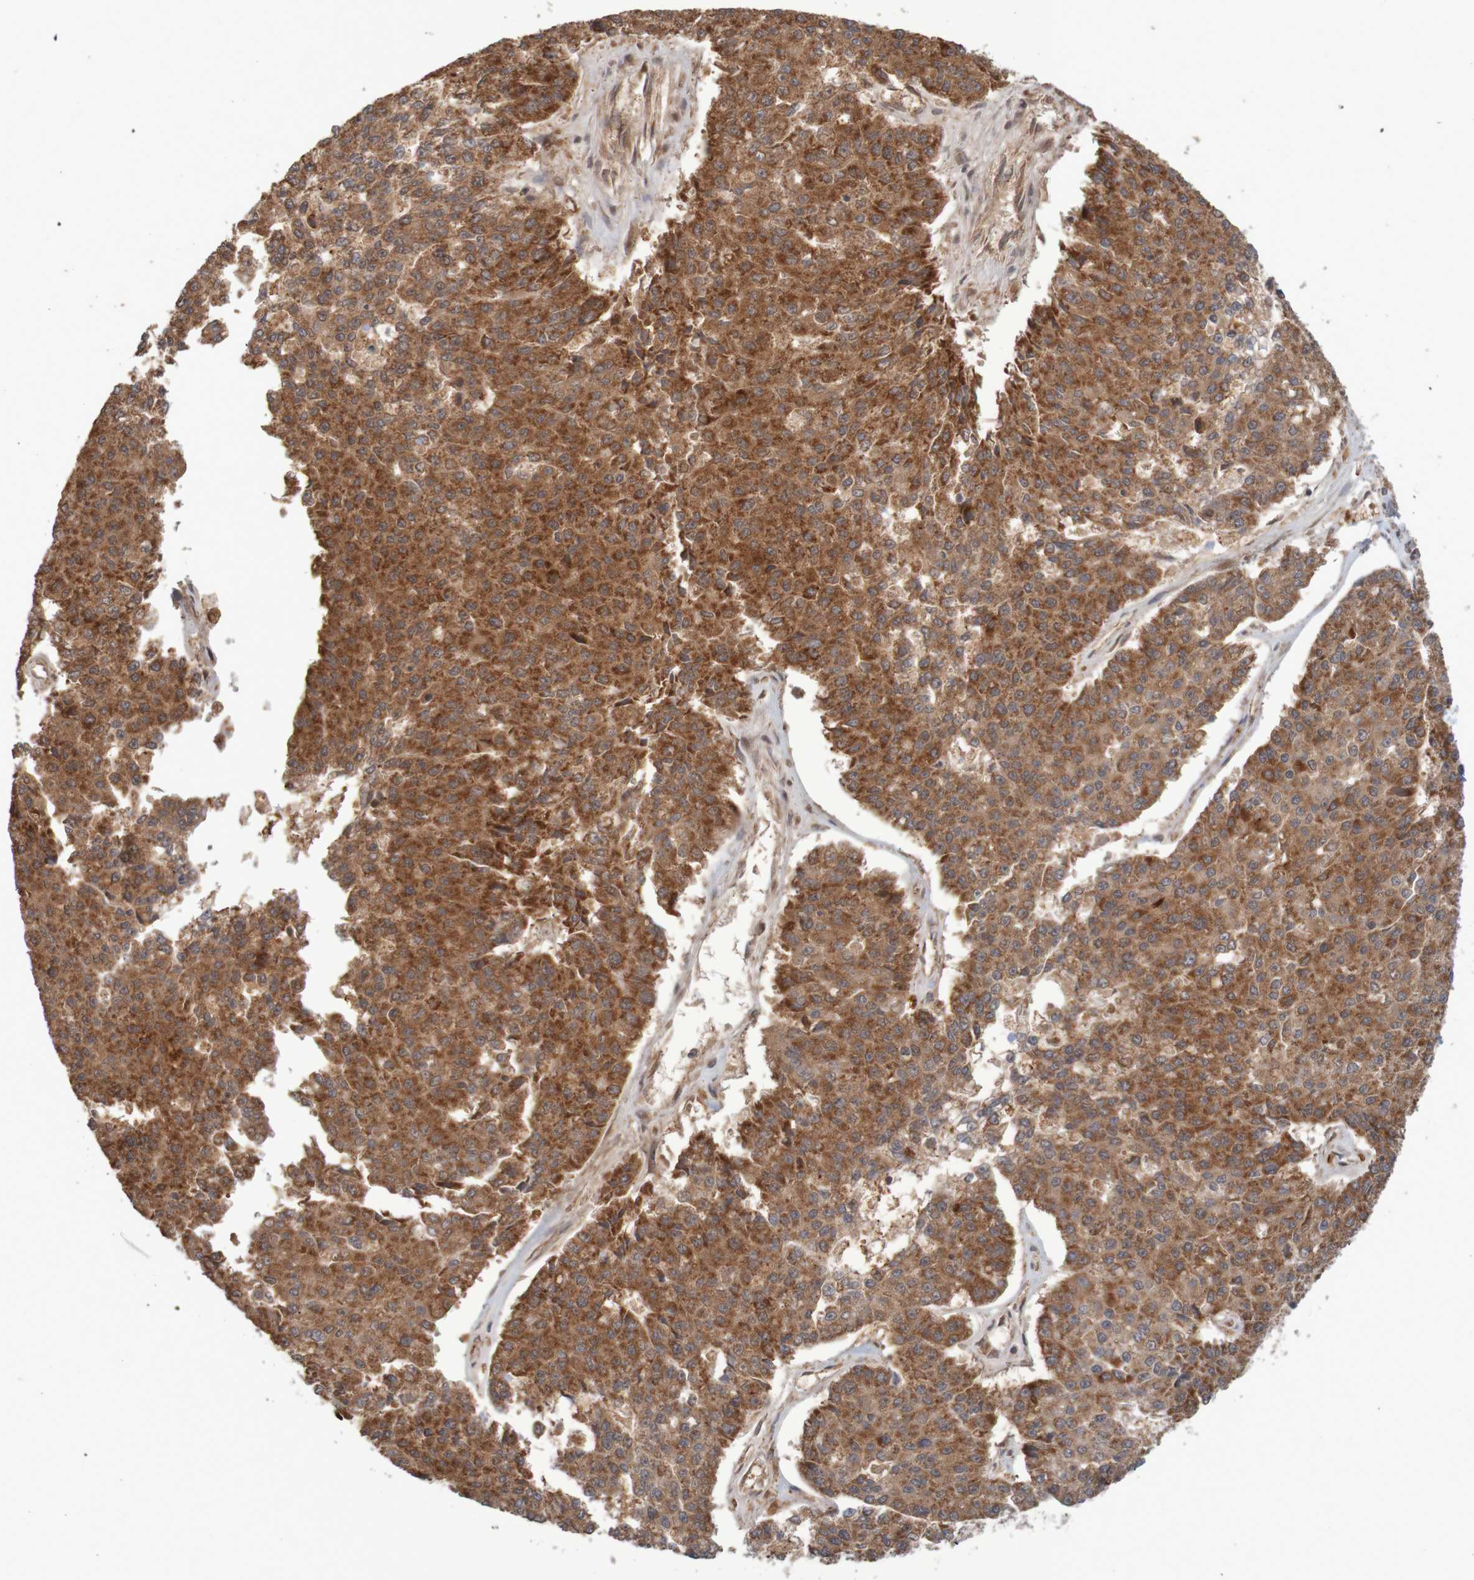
{"staining": {"intensity": "strong", "quantity": ">75%", "location": "cytoplasmic/membranous"}, "tissue": "pancreatic cancer", "cell_type": "Tumor cells", "image_type": "cancer", "snomed": [{"axis": "morphology", "description": "Adenocarcinoma, NOS"}, {"axis": "topography", "description": "Pancreas"}], "caption": "Brown immunohistochemical staining in human pancreatic cancer demonstrates strong cytoplasmic/membranous expression in approximately >75% of tumor cells.", "gene": "MRPL52", "patient": {"sex": "male", "age": 50}}